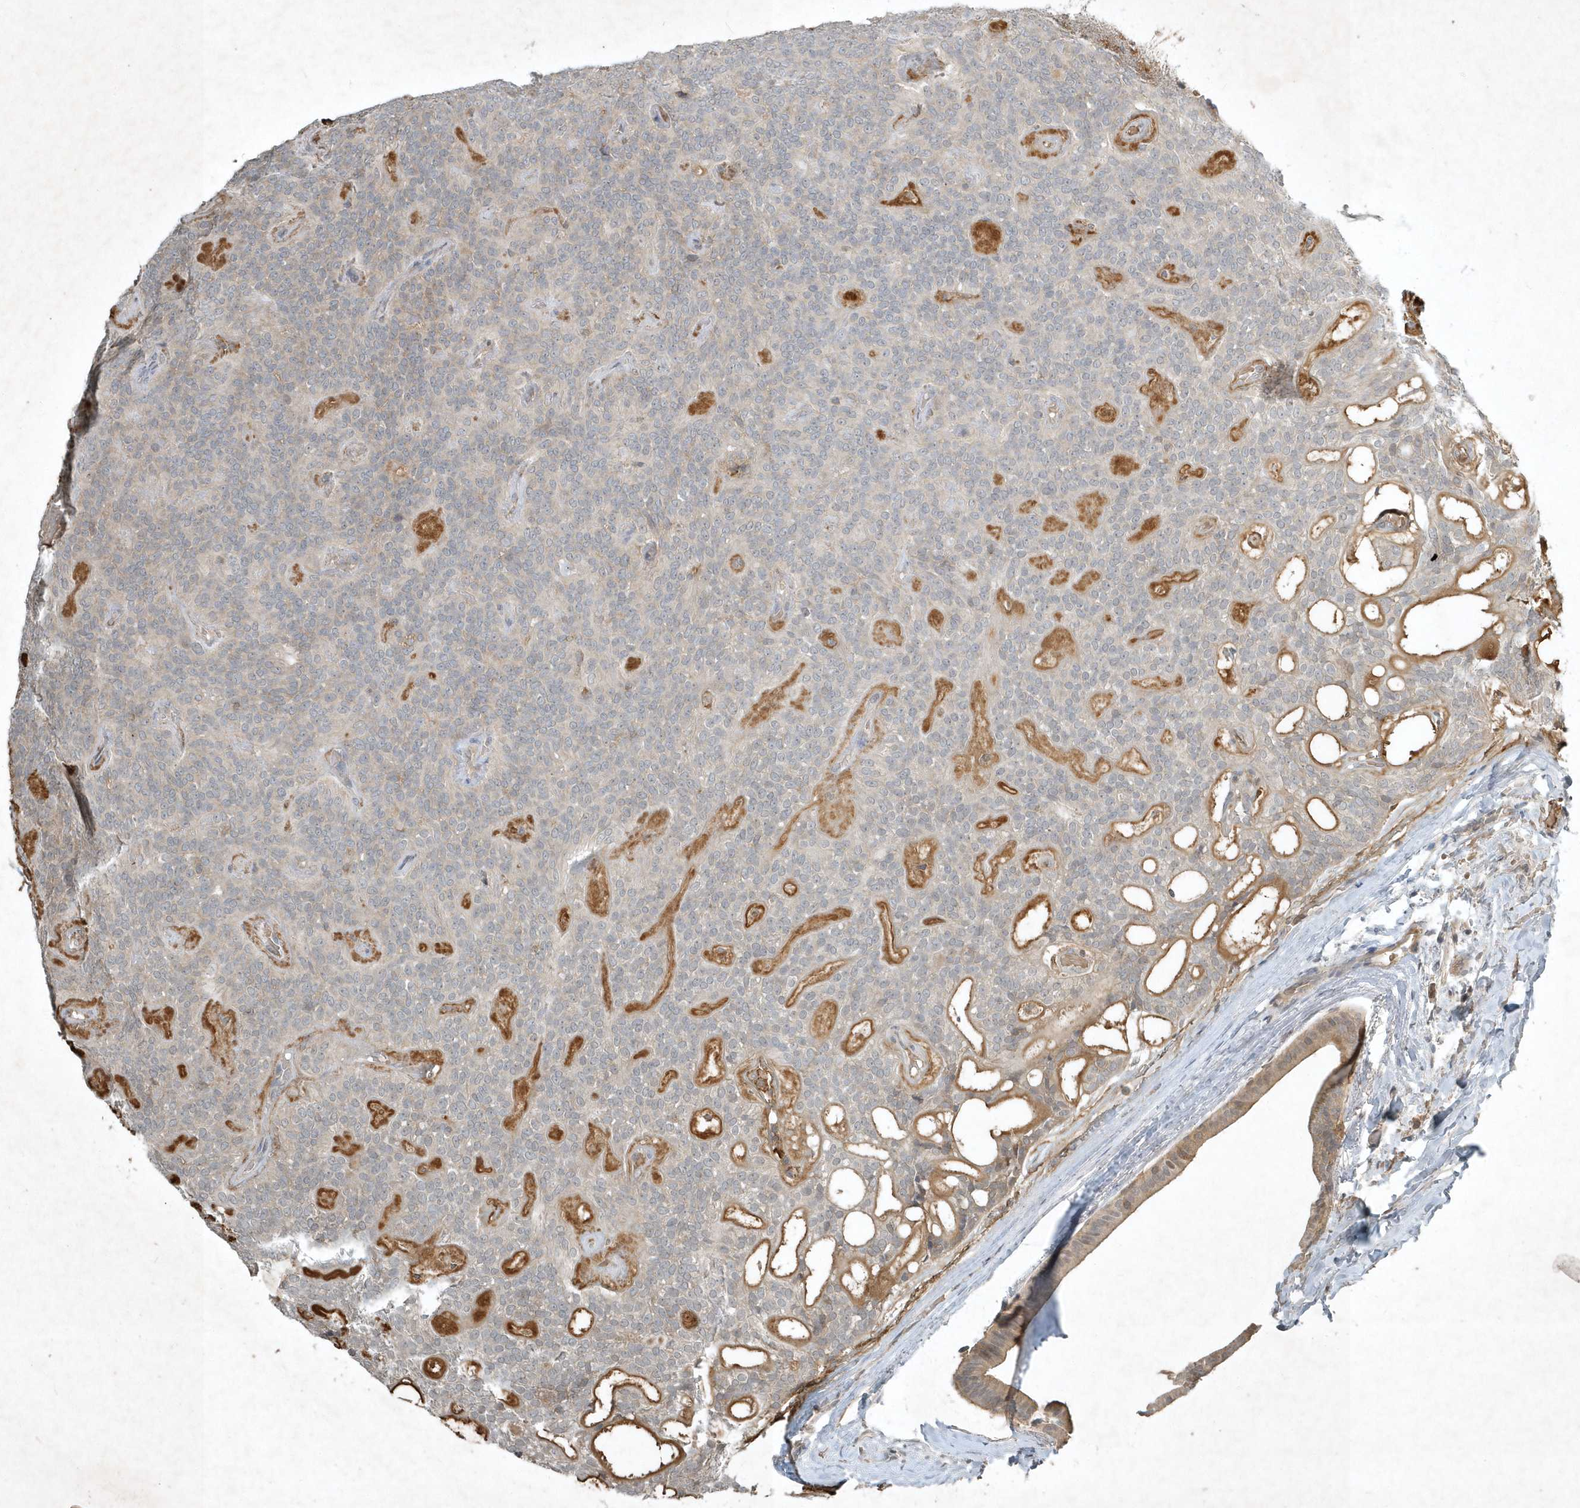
{"staining": {"intensity": "negative", "quantity": "none", "location": "none"}, "tissue": "head and neck cancer", "cell_type": "Tumor cells", "image_type": "cancer", "snomed": [{"axis": "morphology", "description": "Adenocarcinoma, NOS"}, {"axis": "topography", "description": "Head-Neck"}], "caption": "Tumor cells show no significant staining in adenocarcinoma (head and neck). Nuclei are stained in blue.", "gene": "TNFAIP6", "patient": {"sex": "male", "age": 66}}